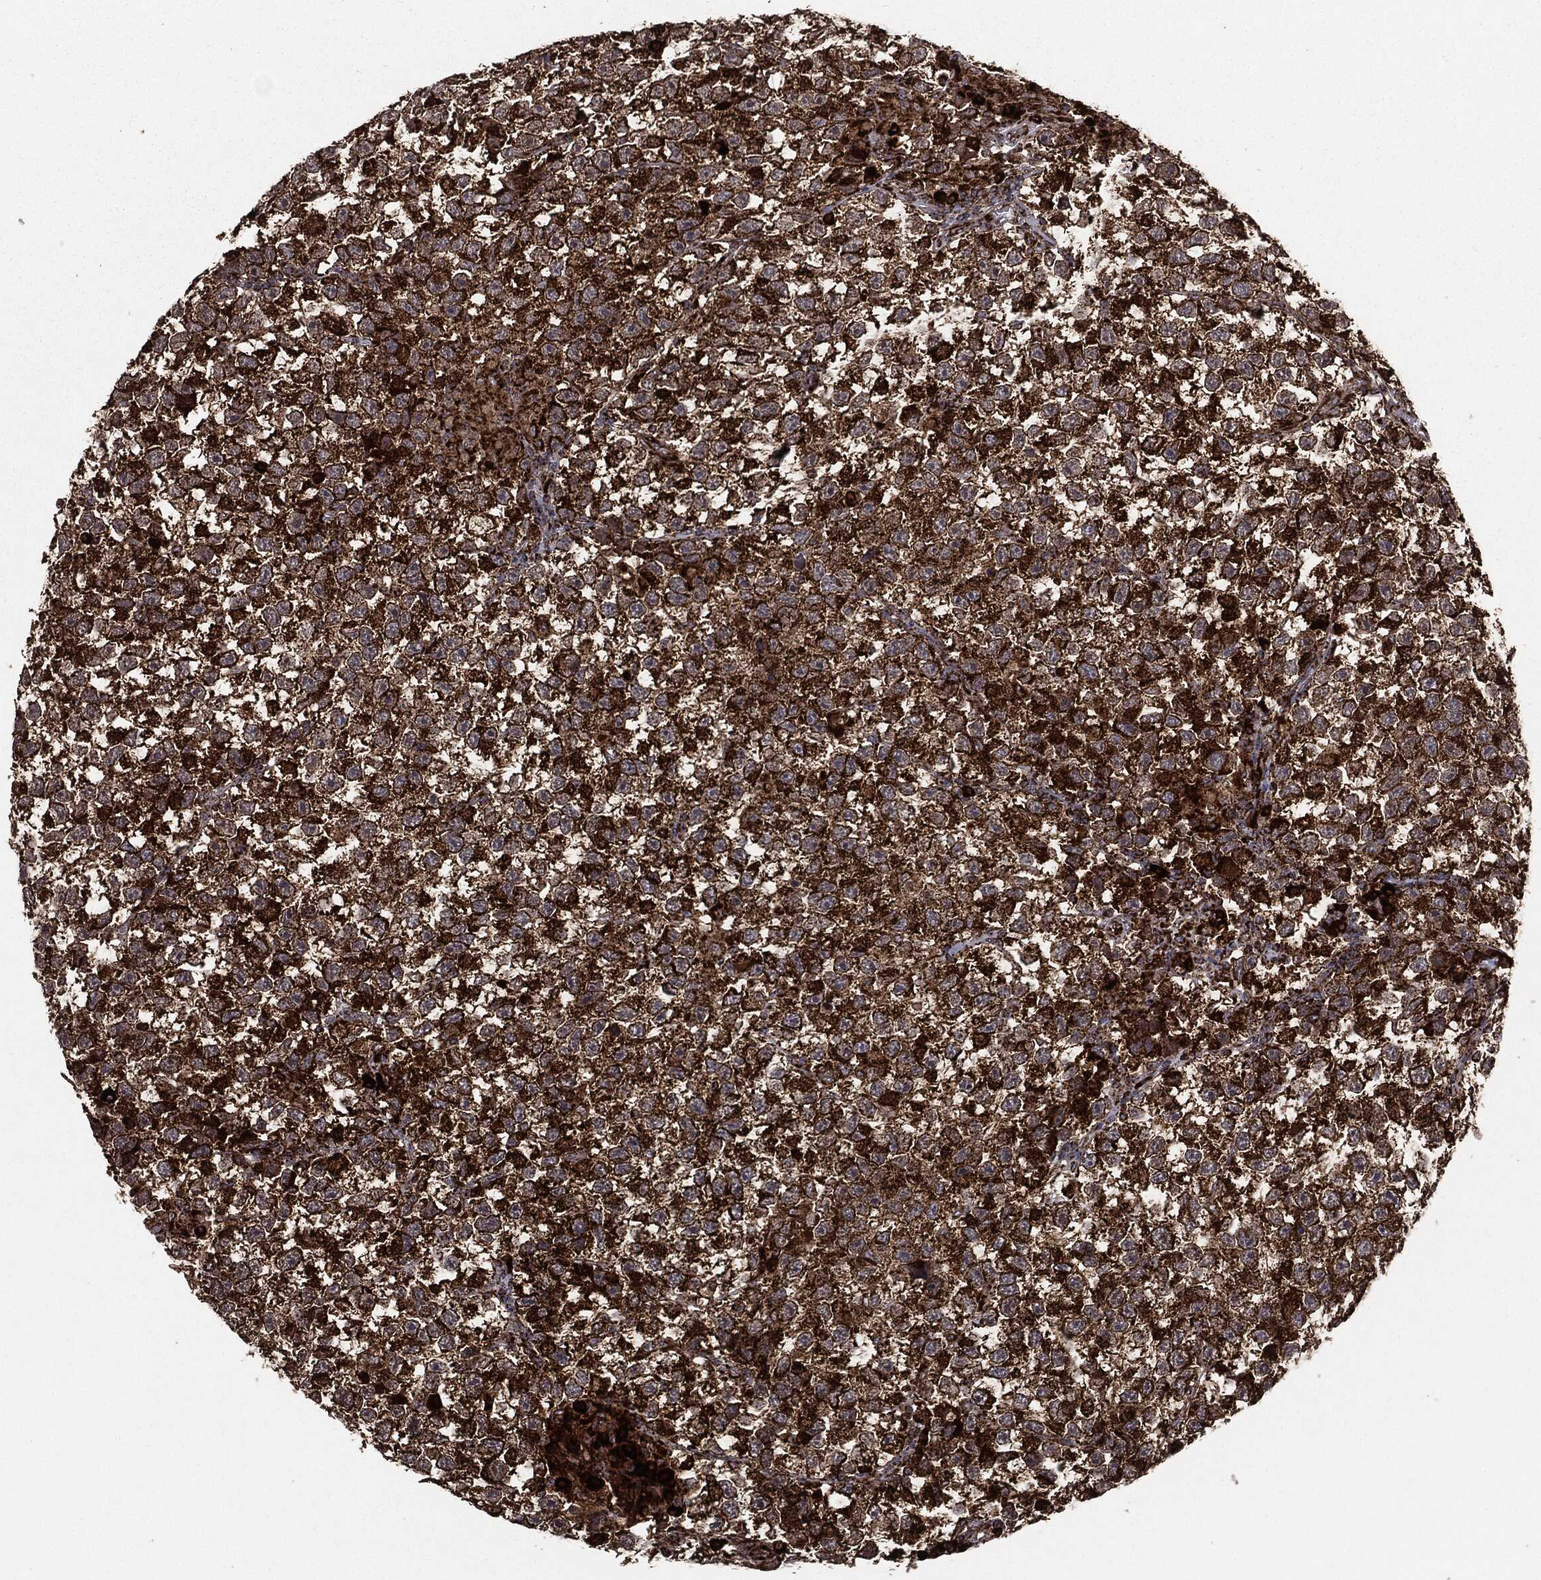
{"staining": {"intensity": "strong", "quantity": ">75%", "location": "cytoplasmic/membranous"}, "tissue": "testis cancer", "cell_type": "Tumor cells", "image_type": "cancer", "snomed": [{"axis": "morphology", "description": "Seminoma, NOS"}, {"axis": "topography", "description": "Testis"}], "caption": "The photomicrograph displays staining of testis cancer, revealing strong cytoplasmic/membranous protein expression (brown color) within tumor cells. Using DAB (3,3'-diaminobenzidine) (brown) and hematoxylin (blue) stains, captured at high magnification using brightfield microscopy.", "gene": "MAP2K1", "patient": {"sex": "male", "age": 26}}